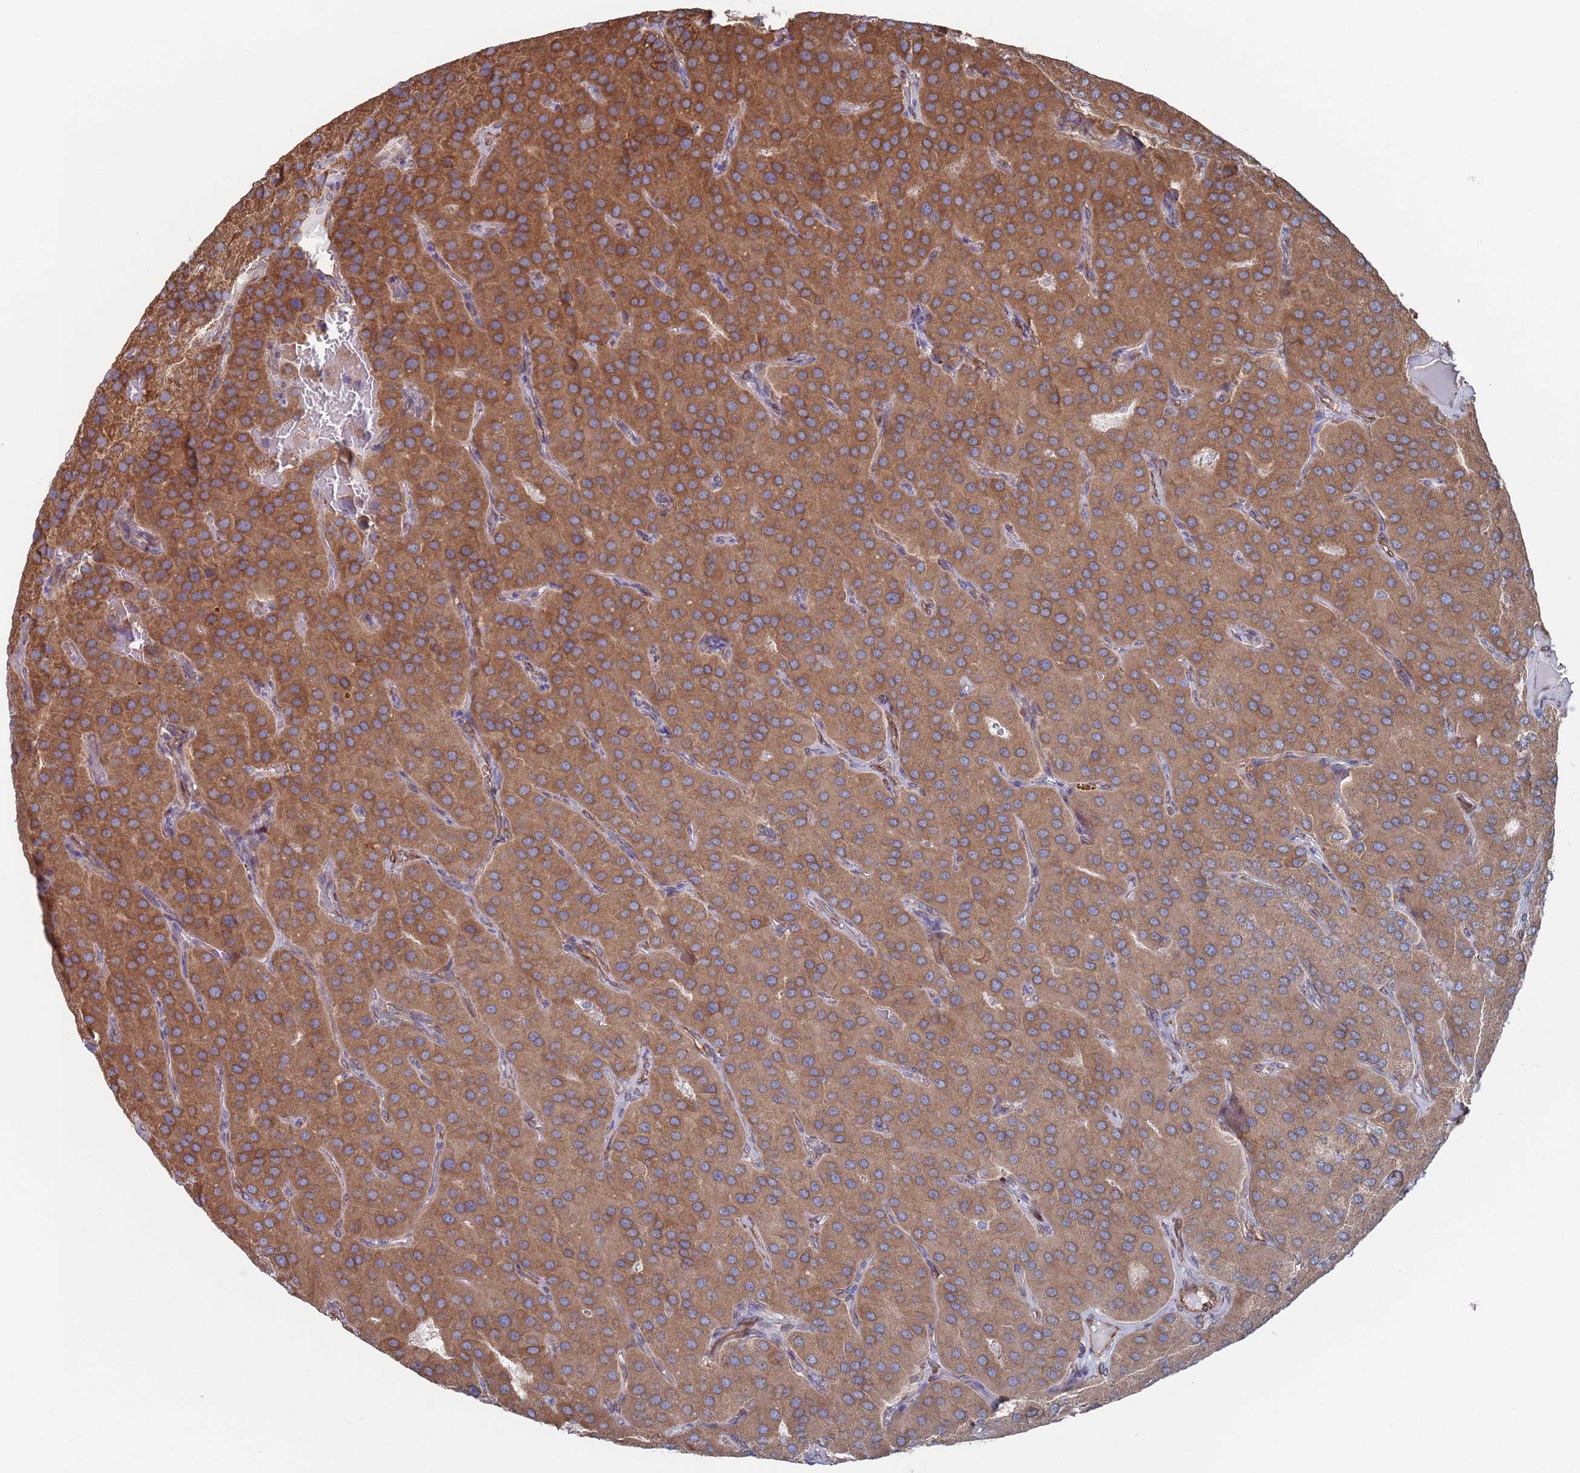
{"staining": {"intensity": "moderate", "quantity": ">75%", "location": "cytoplasmic/membranous"}, "tissue": "parathyroid gland", "cell_type": "Glandular cells", "image_type": "normal", "snomed": [{"axis": "morphology", "description": "Normal tissue, NOS"}, {"axis": "morphology", "description": "Adenoma, NOS"}, {"axis": "topography", "description": "Parathyroid gland"}], "caption": "Glandular cells exhibit medium levels of moderate cytoplasmic/membranous expression in approximately >75% of cells in unremarkable human parathyroid gland.", "gene": "CCDC106", "patient": {"sex": "female", "age": 86}}